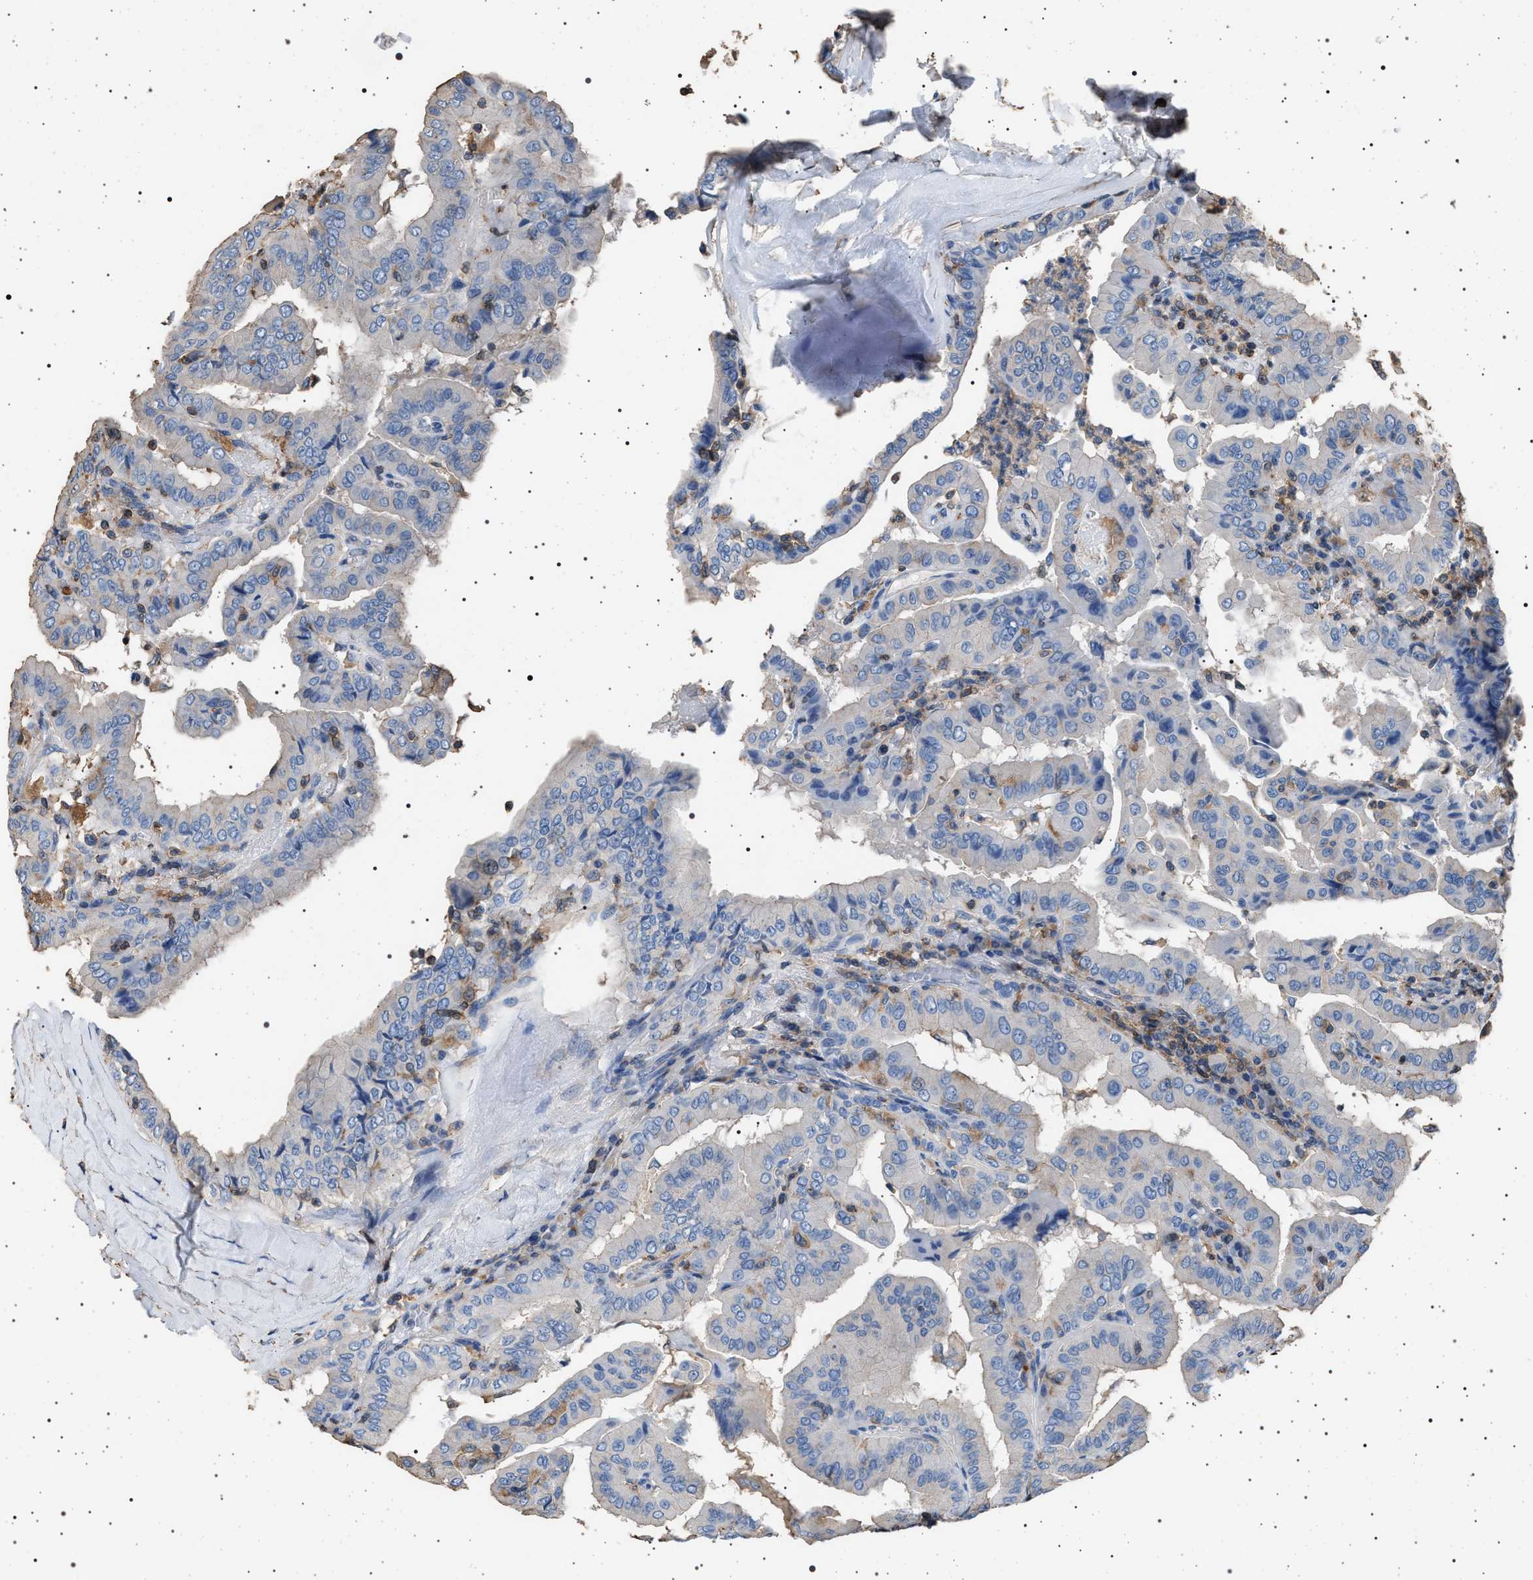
{"staining": {"intensity": "negative", "quantity": "none", "location": "none"}, "tissue": "thyroid cancer", "cell_type": "Tumor cells", "image_type": "cancer", "snomed": [{"axis": "morphology", "description": "Papillary adenocarcinoma, NOS"}, {"axis": "topography", "description": "Thyroid gland"}], "caption": "IHC image of human thyroid cancer stained for a protein (brown), which displays no staining in tumor cells. Nuclei are stained in blue.", "gene": "SMAP2", "patient": {"sex": "male", "age": 33}}